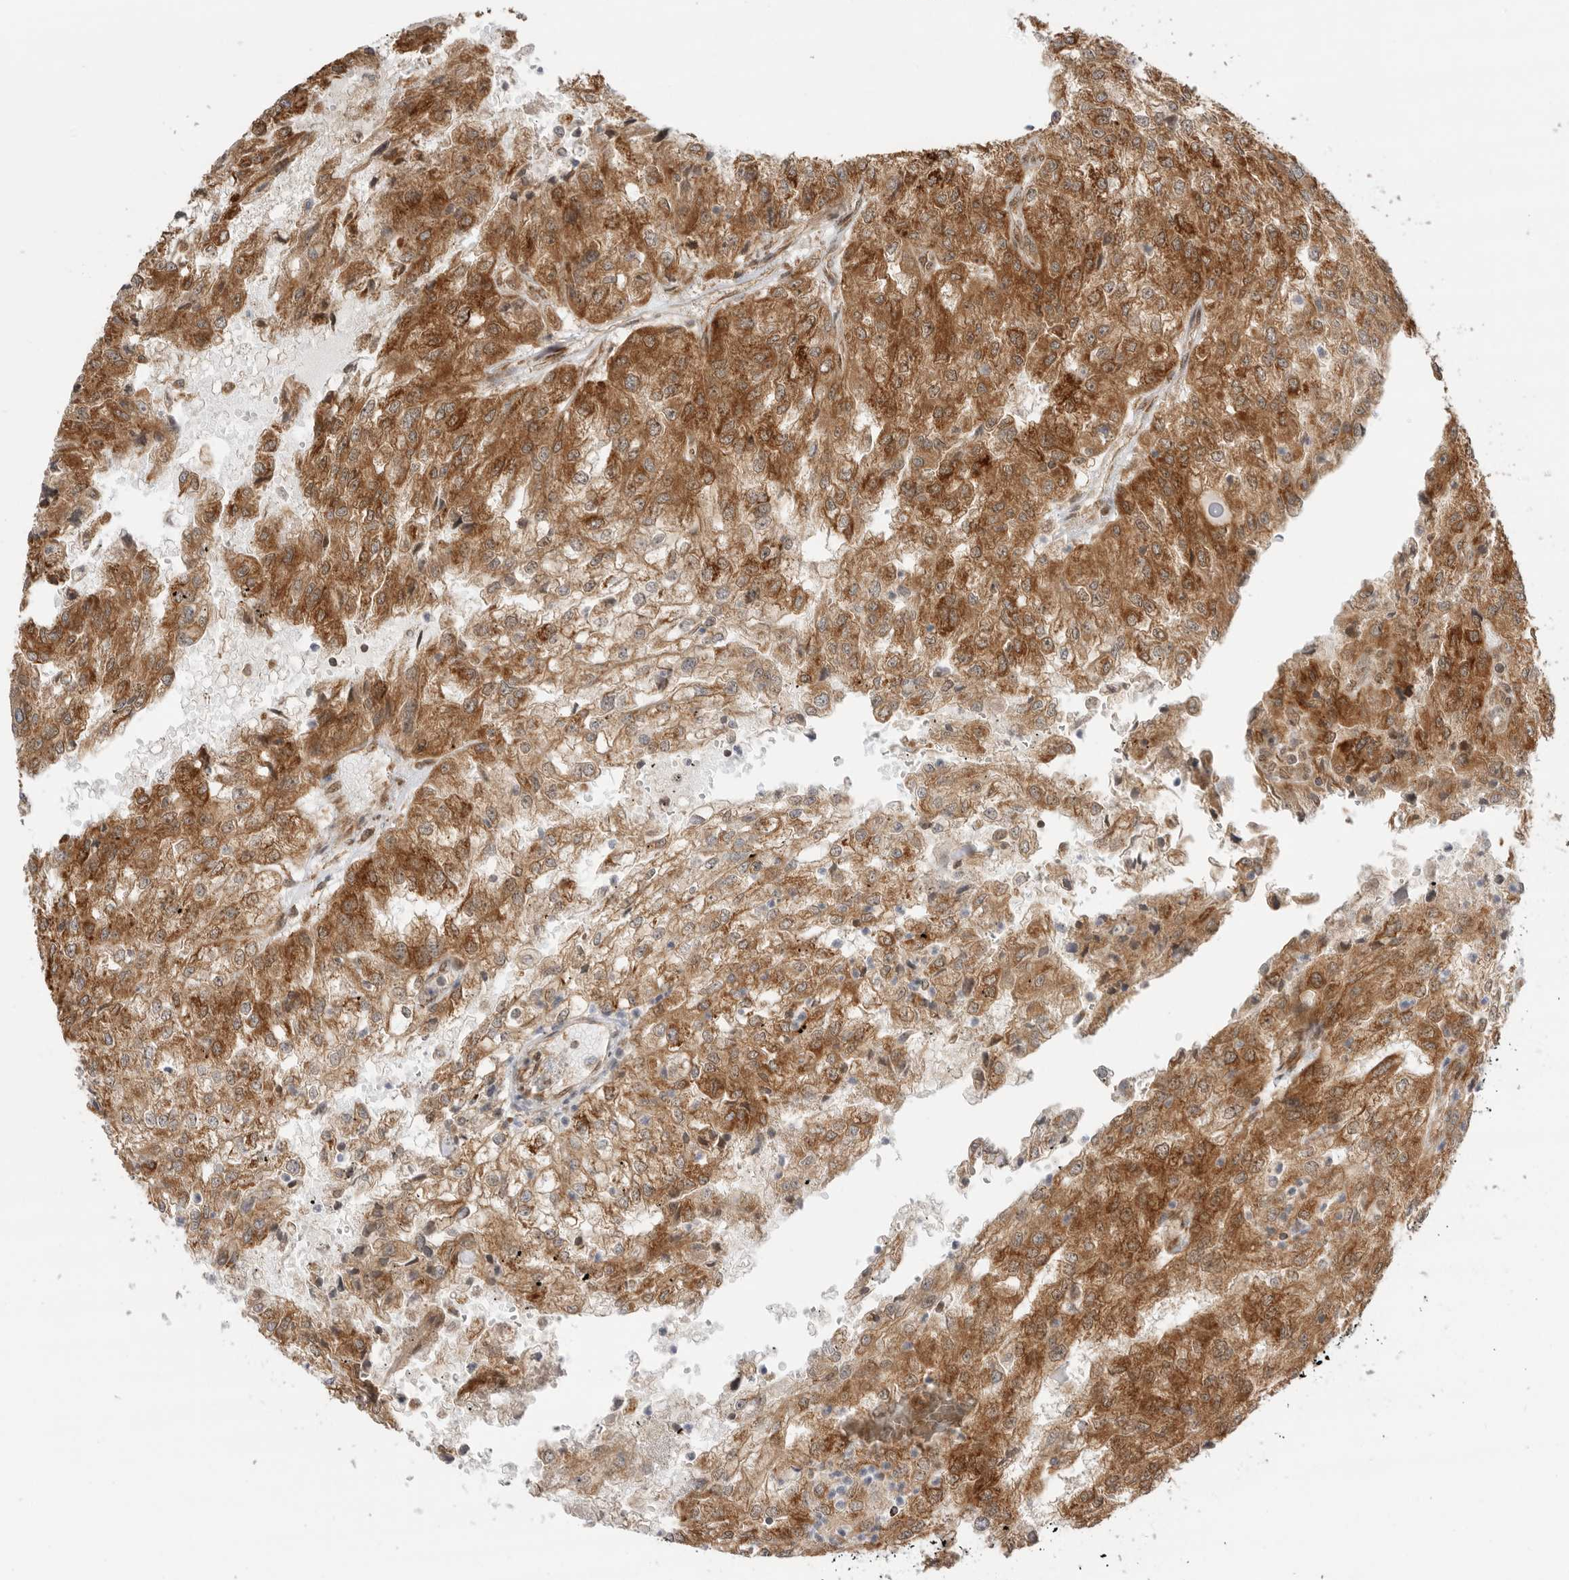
{"staining": {"intensity": "moderate", "quantity": ">75%", "location": "cytoplasmic/membranous"}, "tissue": "renal cancer", "cell_type": "Tumor cells", "image_type": "cancer", "snomed": [{"axis": "morphology", "description": "Adenocarcinoma, NOS"}, {"axis": "topography", "description": "Kidney"}], "caption": "Adenocarcinoma (renal) stained with DAB immunohistochemistry exhibits medium levels of moderate cytoplasmic/membranous expression in about >75% of tumor cells. (DAB = brown stain, brightfield microscopy at high magnification).", "gene": "DCAF8", "patient": {"sex": "female", "age": 54}}